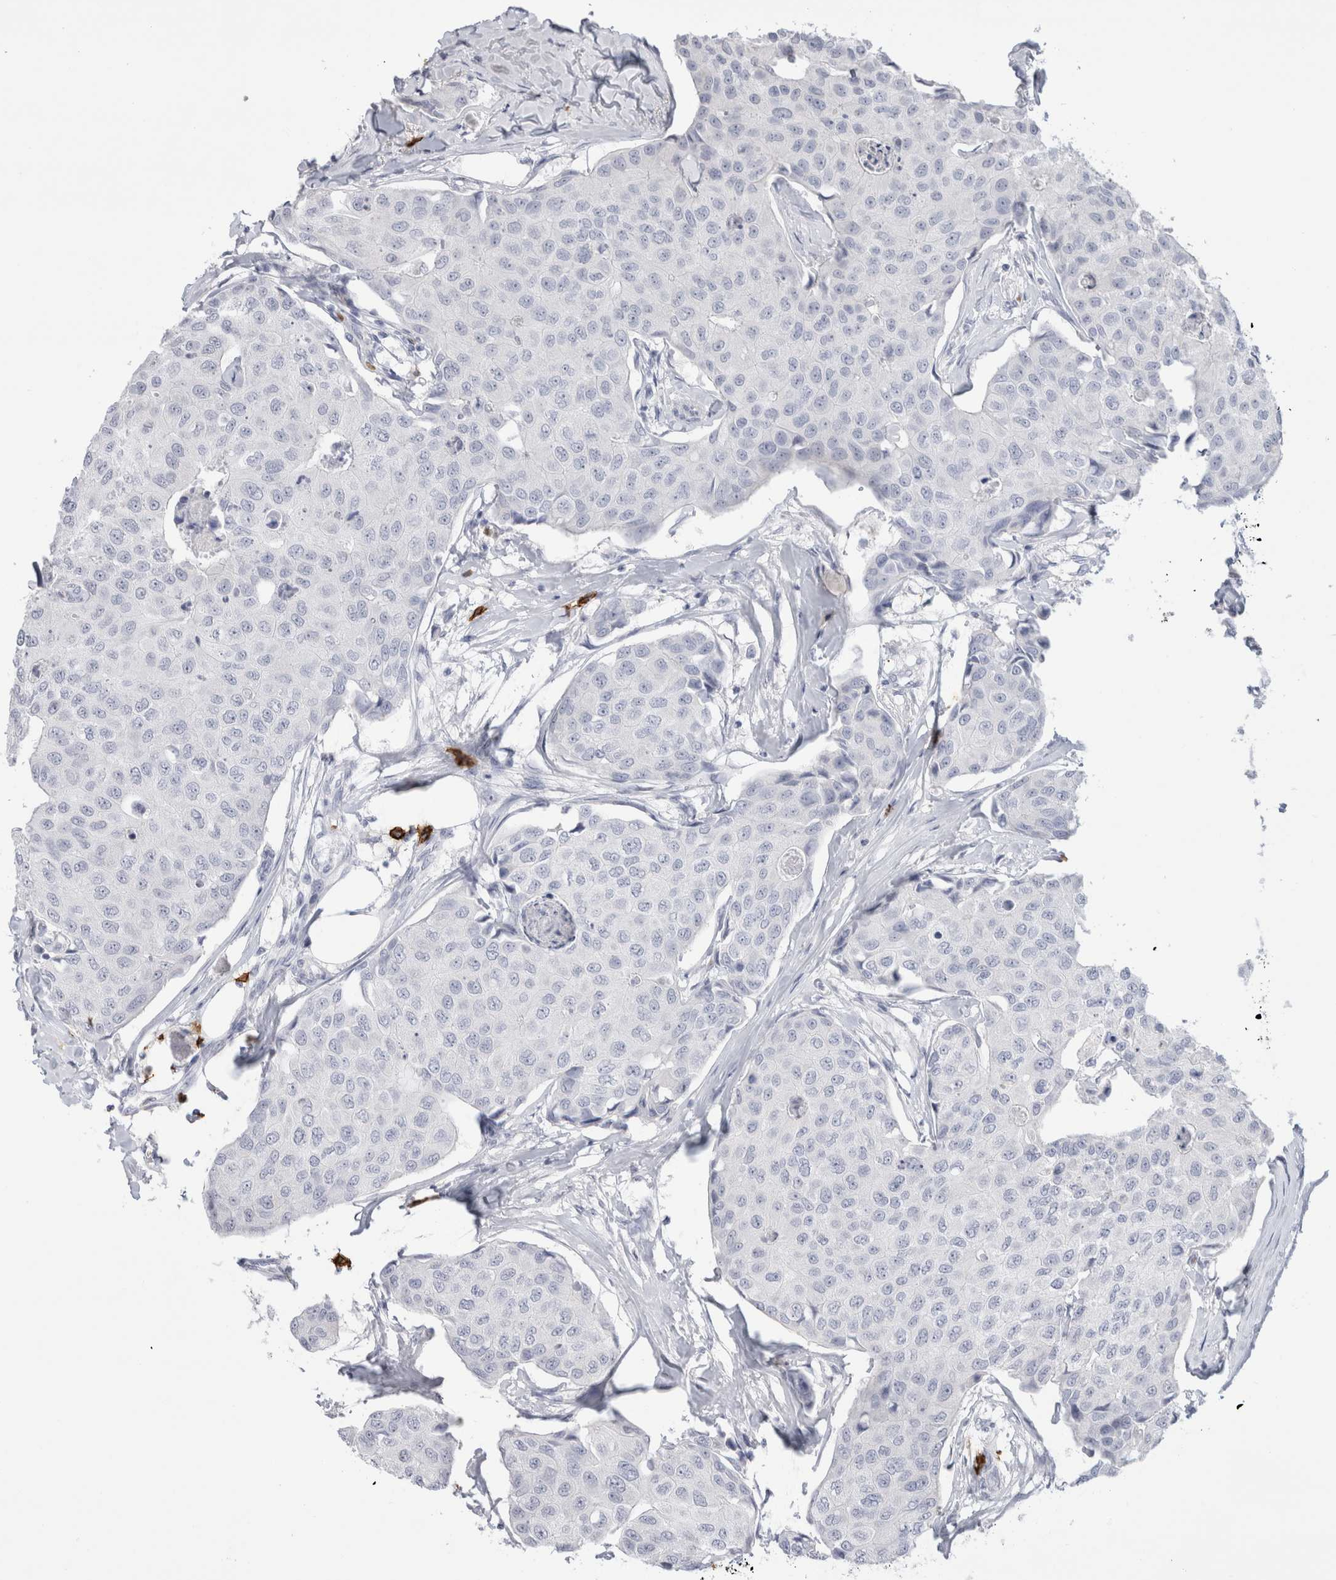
{"staining": {"intensity": "negative", "quantity": "none", "location": "none"}, "tissue": "breast cancer", "cell_type": "Tumor cells", "image_type": "cancer", "snomed": [{"axis": "morphology", "description": "Duct carcinoma"}, {"axis": "topography", "description": "Breast"}], "caption": "This photomicrograph is of intraductal carcinoma (breast) stained with immunohistochemistry (IHC) to label a protein in brown with the nuclei are counter-stained blue. There is no expression in tumor cells.", "gene": "CD38", "patient": {"sex": "female", "age": 80}}